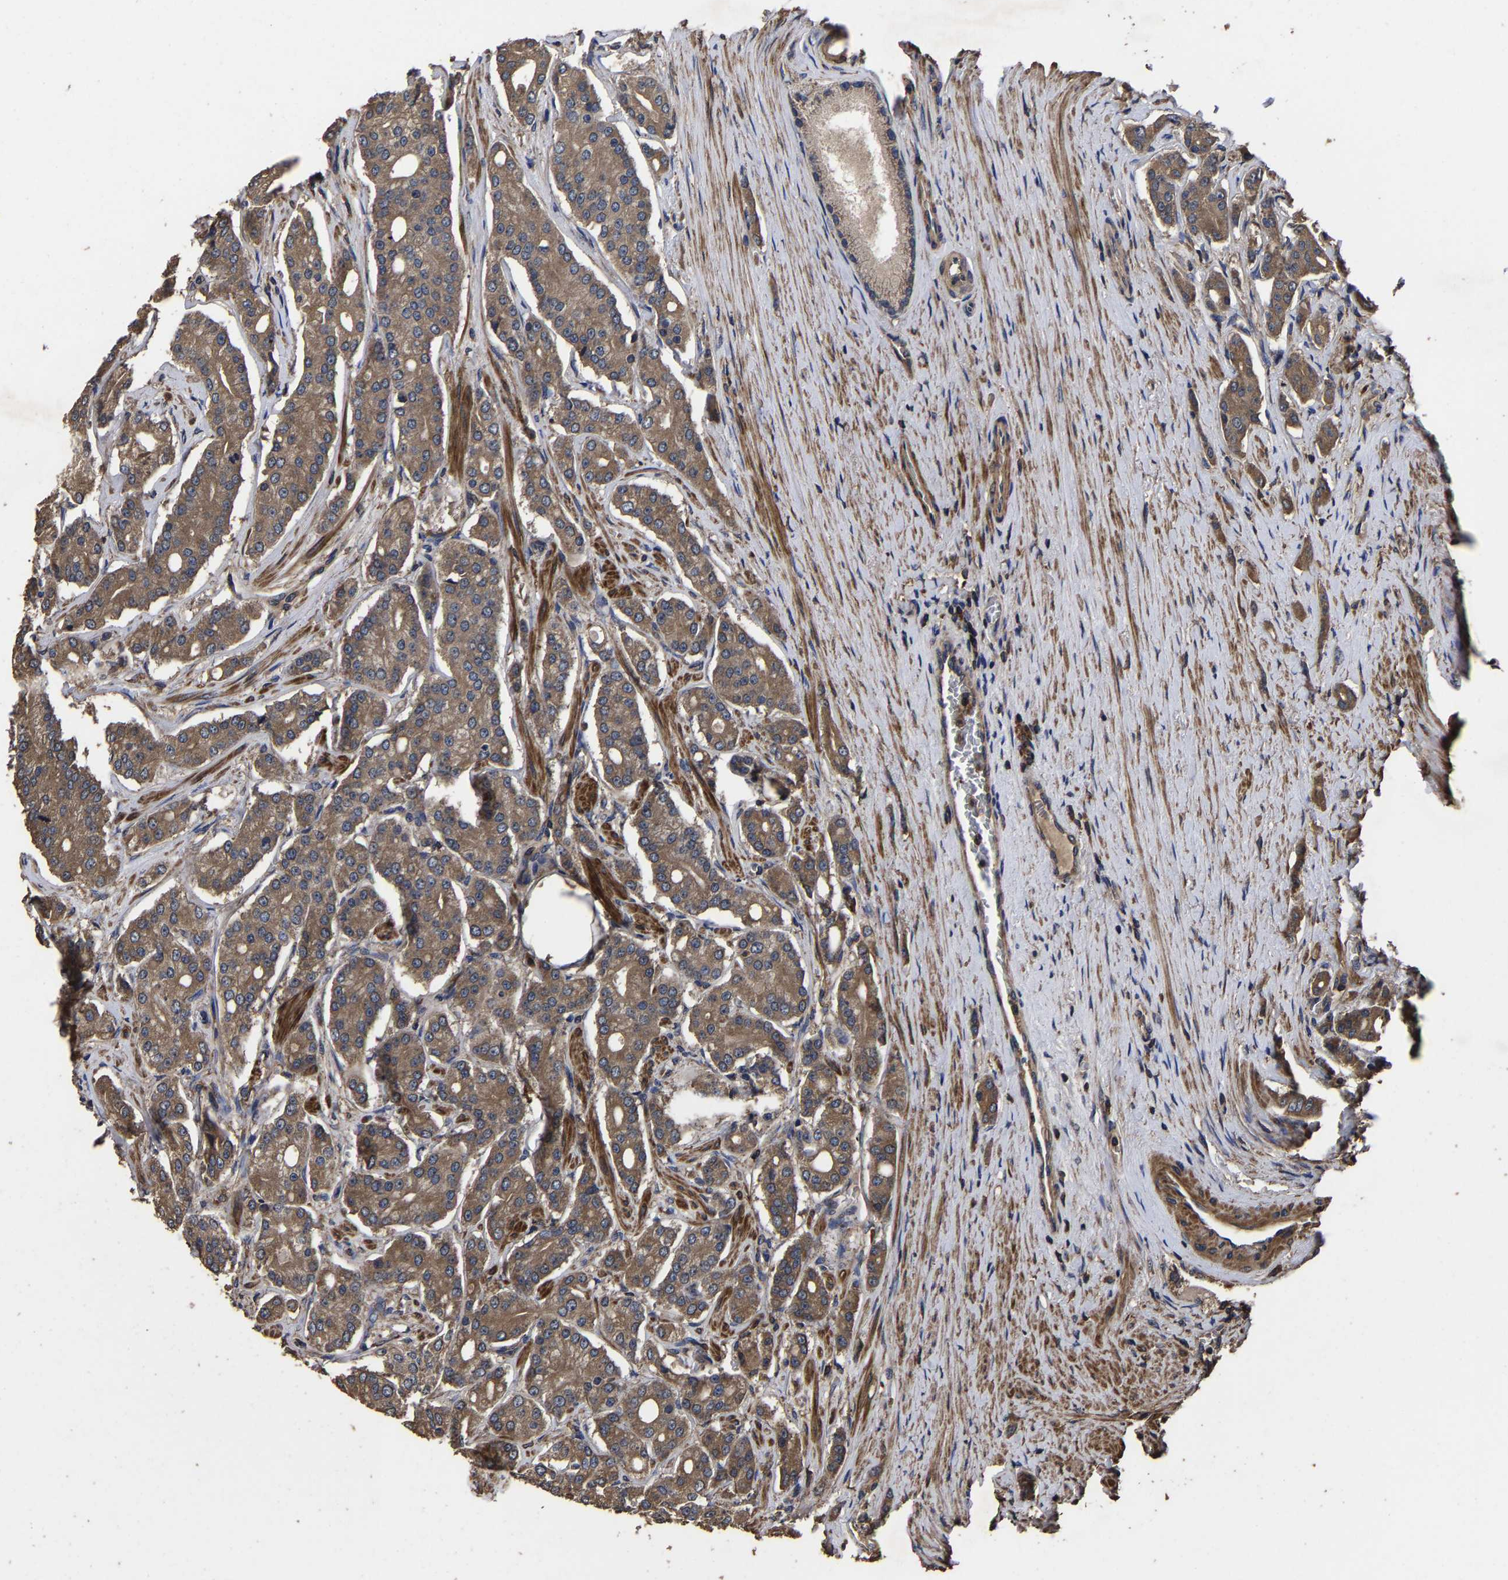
{"staining": {"intensity": "moderate", "quantity": ">75%", "location": "cytoplasmic/membranous"}, "tissue": "prostate cancer", "cell_type": "Tumor cells", "image_type": "cancer", "snomed": [{"axis": "morphology", "description": "Adenocarcinoma, High grade"}, {"axis": "topography", "description": "Prostate"}], "caption": "High-grade adenocarcinoma (prostate) was stained to show a protein in brown. There is medium levels of moderate cytoplasmic/membranous expression in approximately >75% of tumor cells.", "gene": "ITCH", "patient": {"sex": "male", "age": 71}}